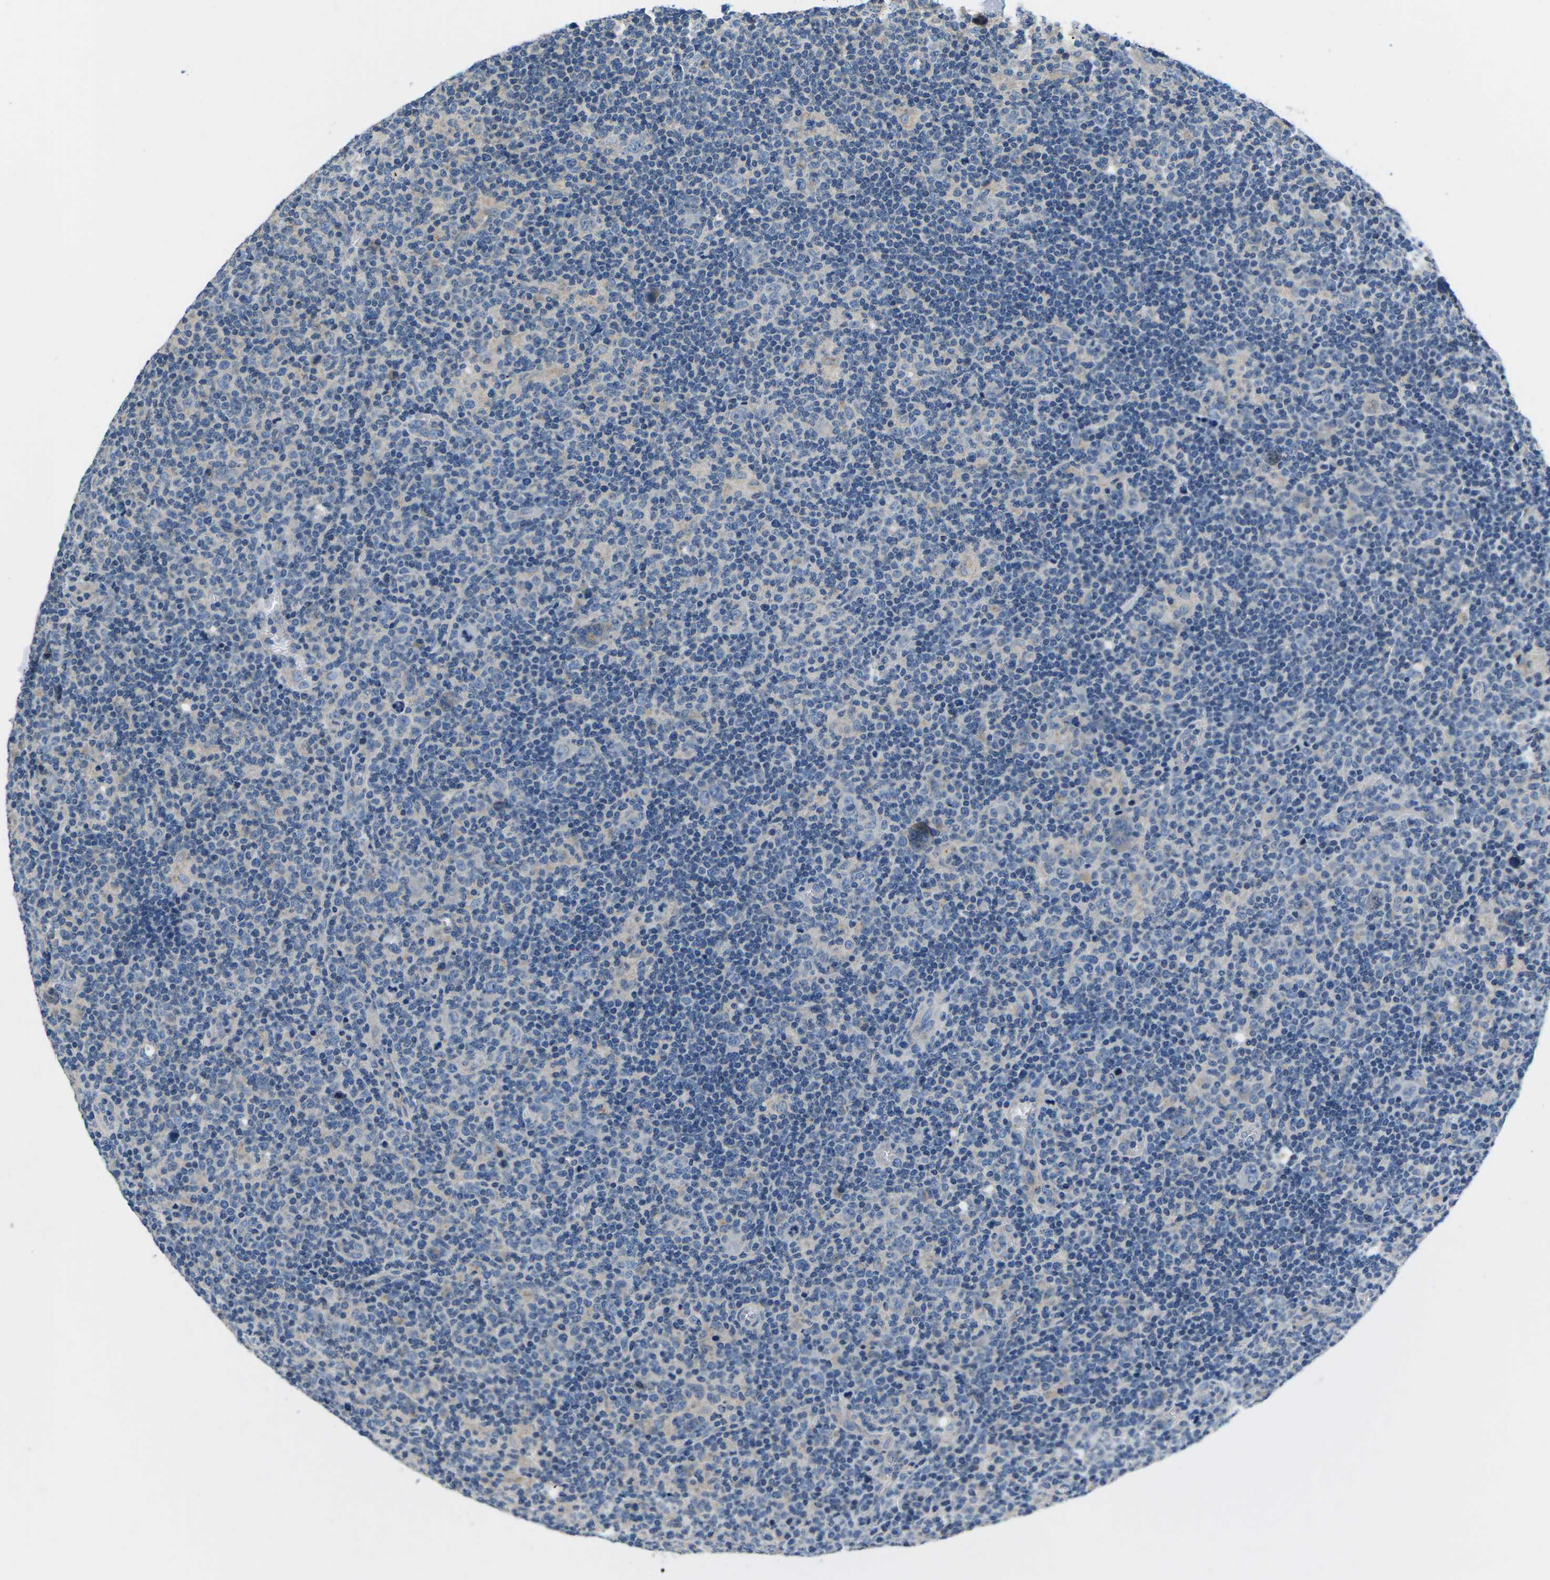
{"staining": {"intensity": "negative", "quantity": "none", "location": "none"}, "tissue": "lymphoma", "cell_type": "Tumor cells", "image_type": "cancer", "snomed": [{"axis": "morphology", "description": "Hodgkin's disease, NOS"}, {"axis": "topography", "description": "Lymph node"}], "caption": "Human lymphoma stained for a protein using immunohistochemistry shows no expression in tumor cells.", "gene": "PDCD6IP", "patient": {"sex": "female", "age": 57}}